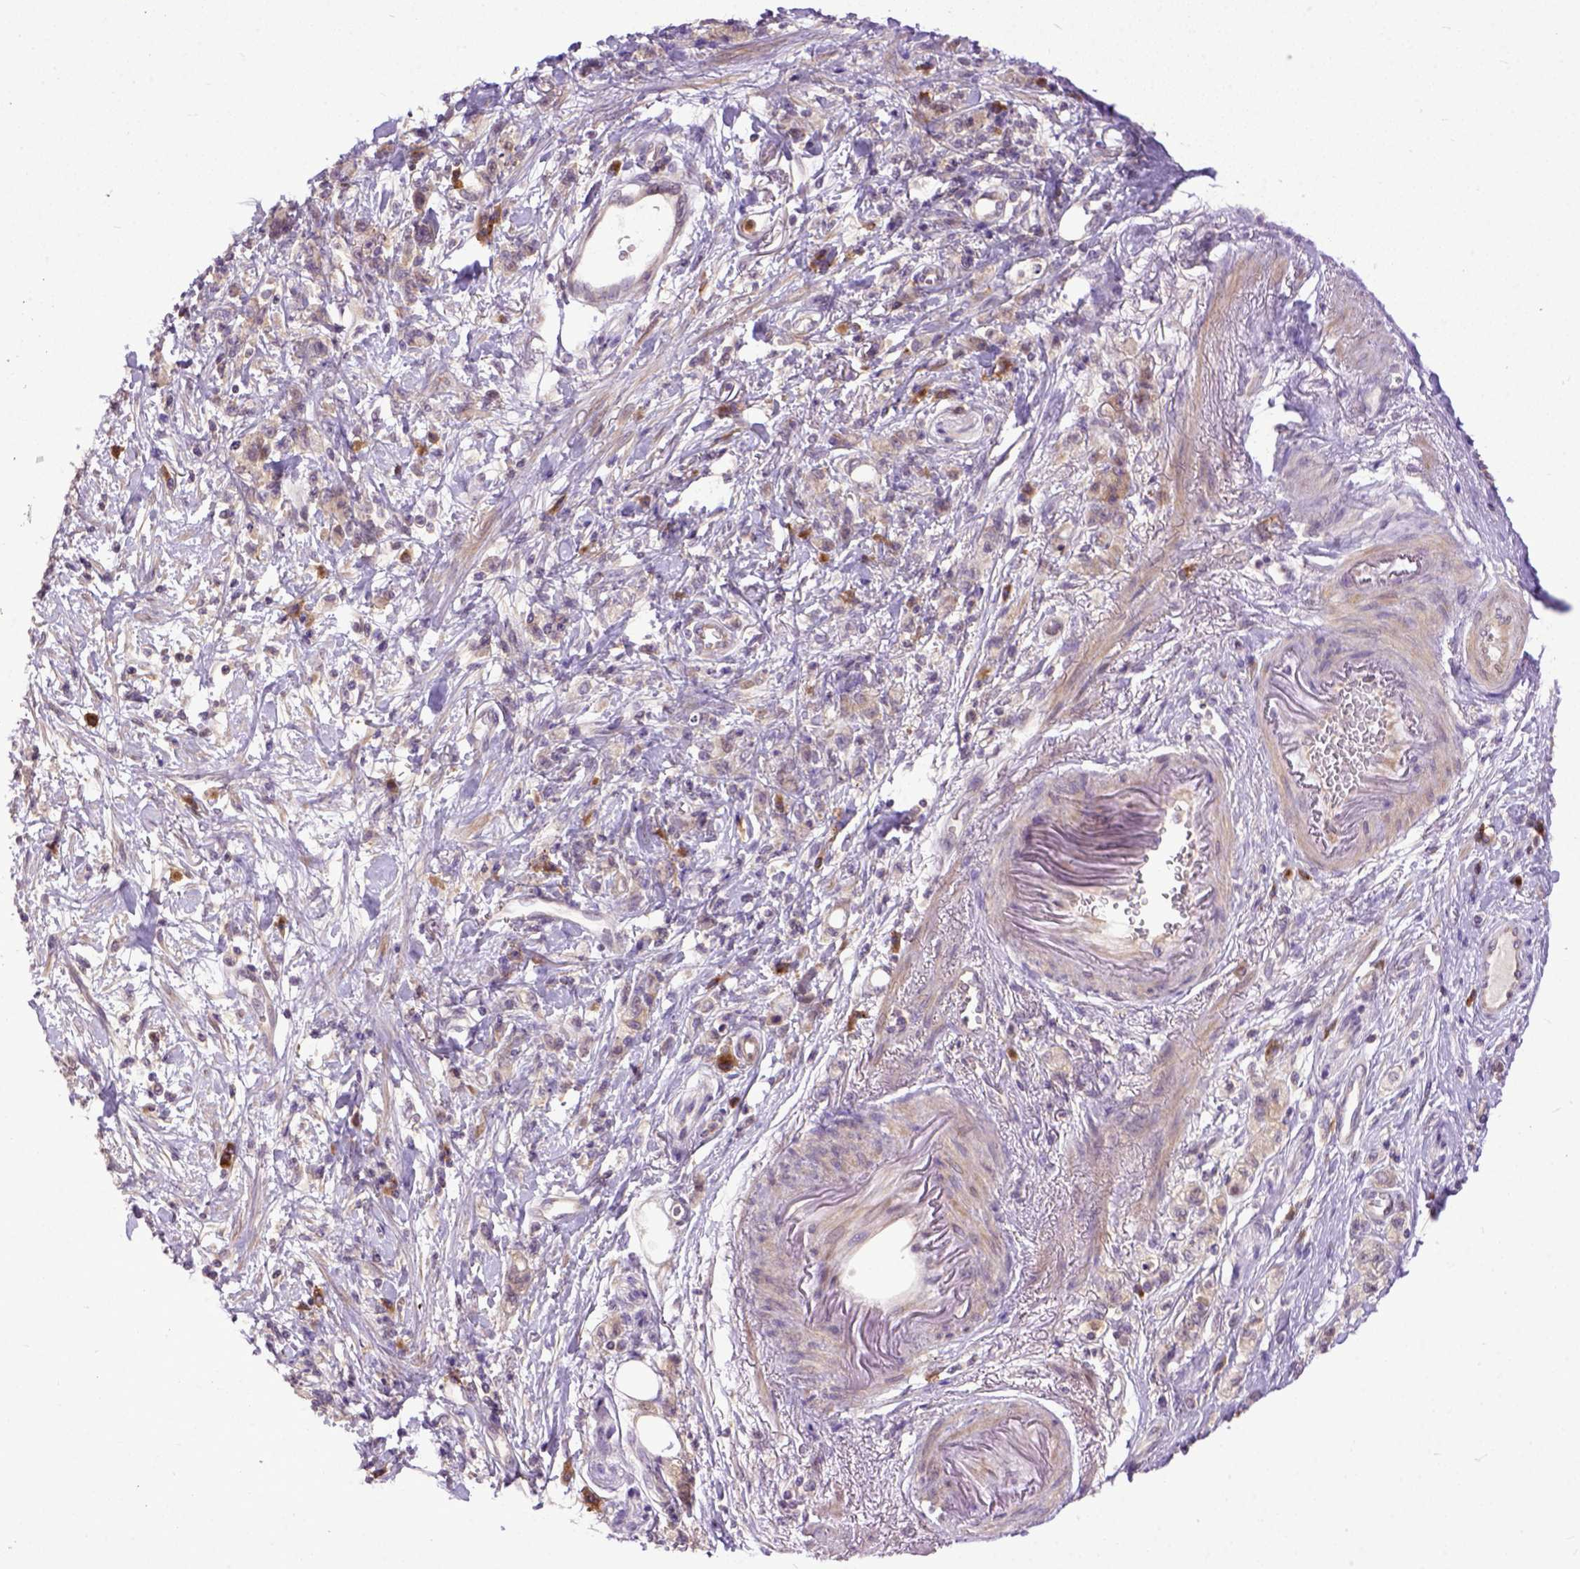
{"staining": {"intensity": "weak", "quantity": ">75%", "location": "cytoplasmic/membranous"}, "tissue": "stomach cancer", "cell_type": "Tumor cells", "image_type": "cancer", "snomed": [{"axis": "morphology", "description": "Adenocarcinoma, NOS"}, {"axis": "topography", "description": "Stomach"}], "caption": "Immunohistochemical staining of human stomach adenocarcinoma displays weak cytoplasmic/membranous protein positivity in about >75% of tumor cells. Ihc stains the protein in brown and the nuclei are stained blue.", "gene": "CPNE1", "patient": {"sex": "male", "age": 77}}